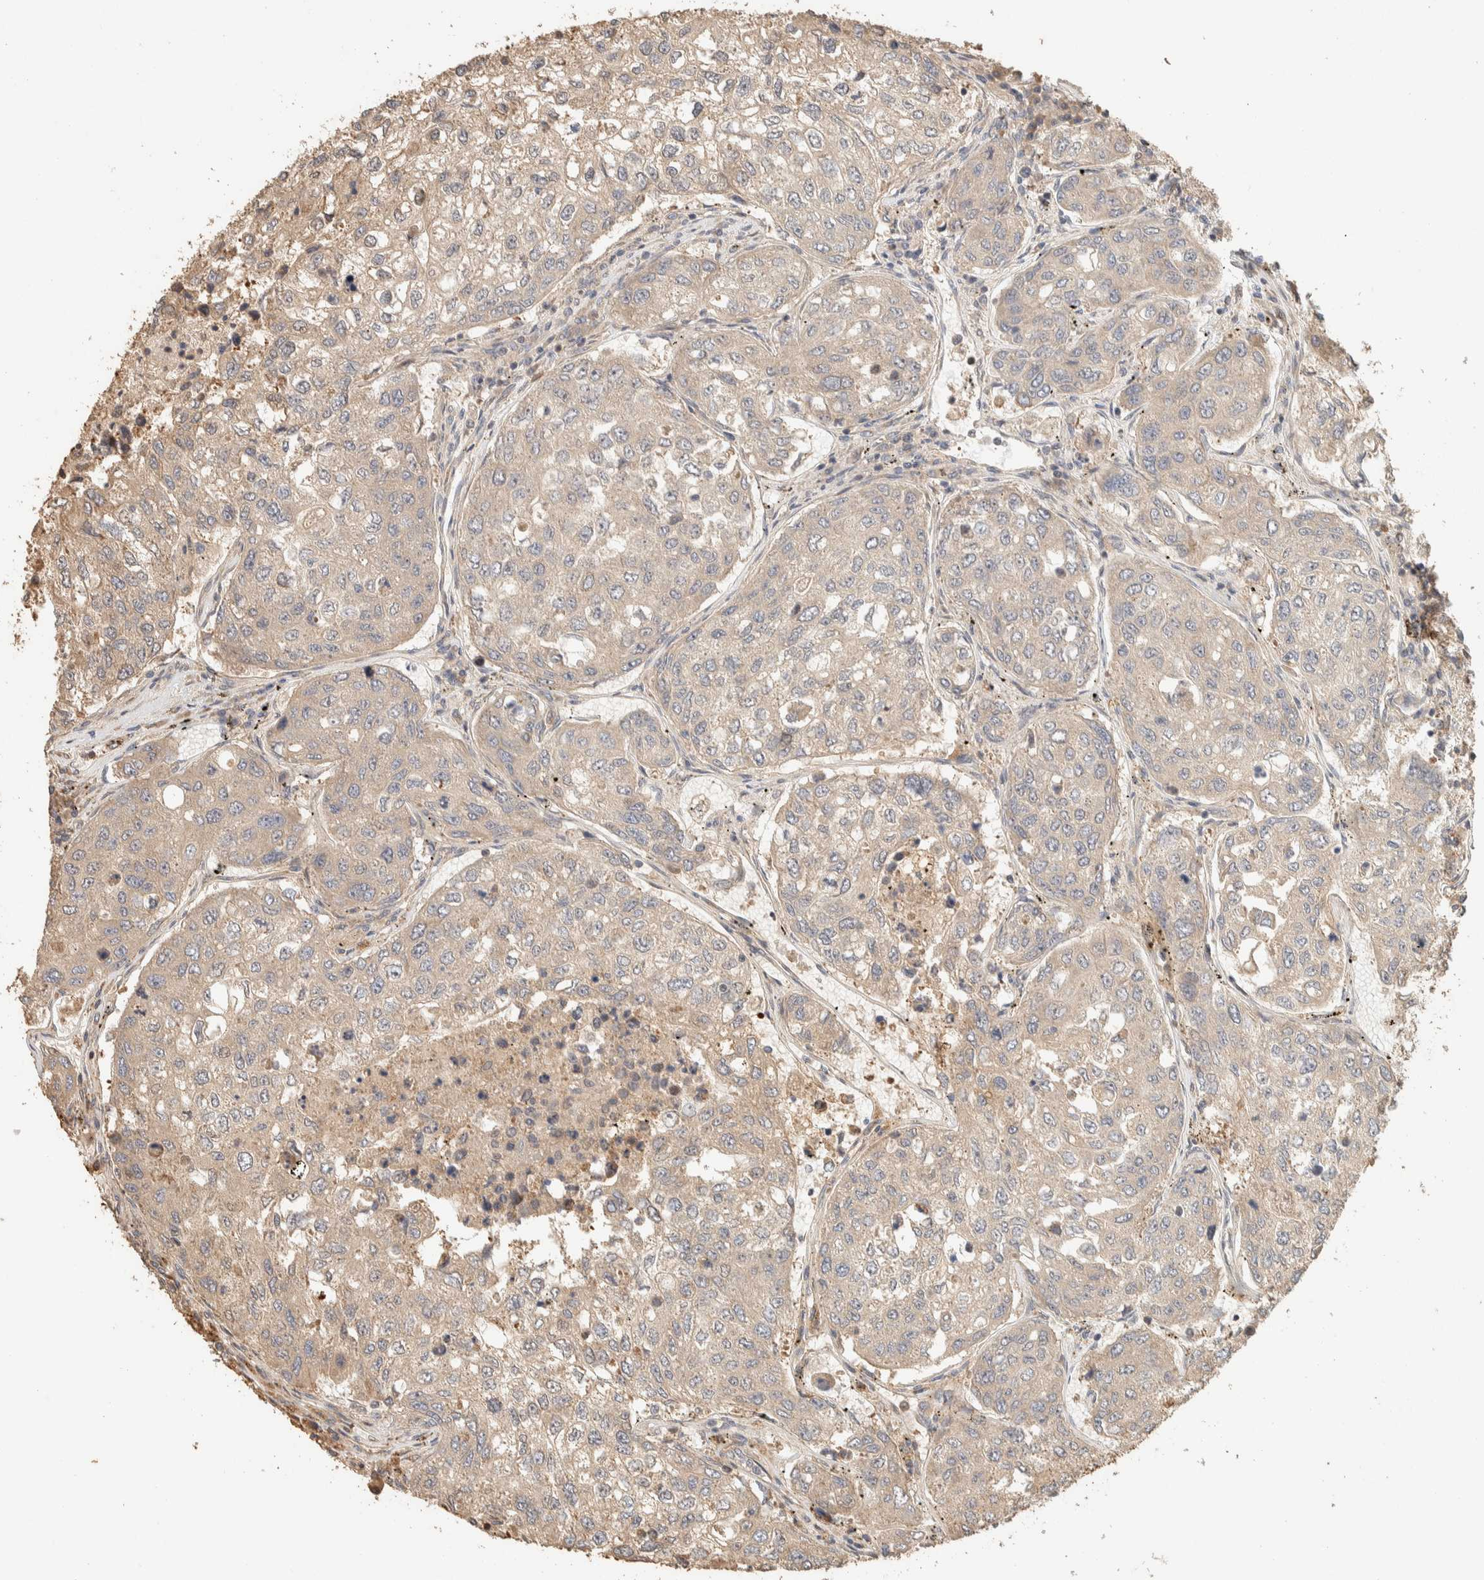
{"staining": {"intensity": "weak", "quantity": "25%-75%", "location": "cytoplasmic/membranous"}, "tissue": "urothelial cancer", "cell_type": "Tumor cells", "image_type": "cancer", "snomed": [{"axis": "morphology", "description": "Urothelial carcinoma, High grade"}, {"axis": "topography", "description": "Lymph node"}, {"axis": "topography", "description": "Urinary bladder"}], "caption": "Protein expression analysis of human urothelial cancer reveals weak cytoplasmic/membranous positivity in about 25%-75% of tumor cells.", "gene": "EXOC7", "patient": {"sex": "male", "age": 51}}